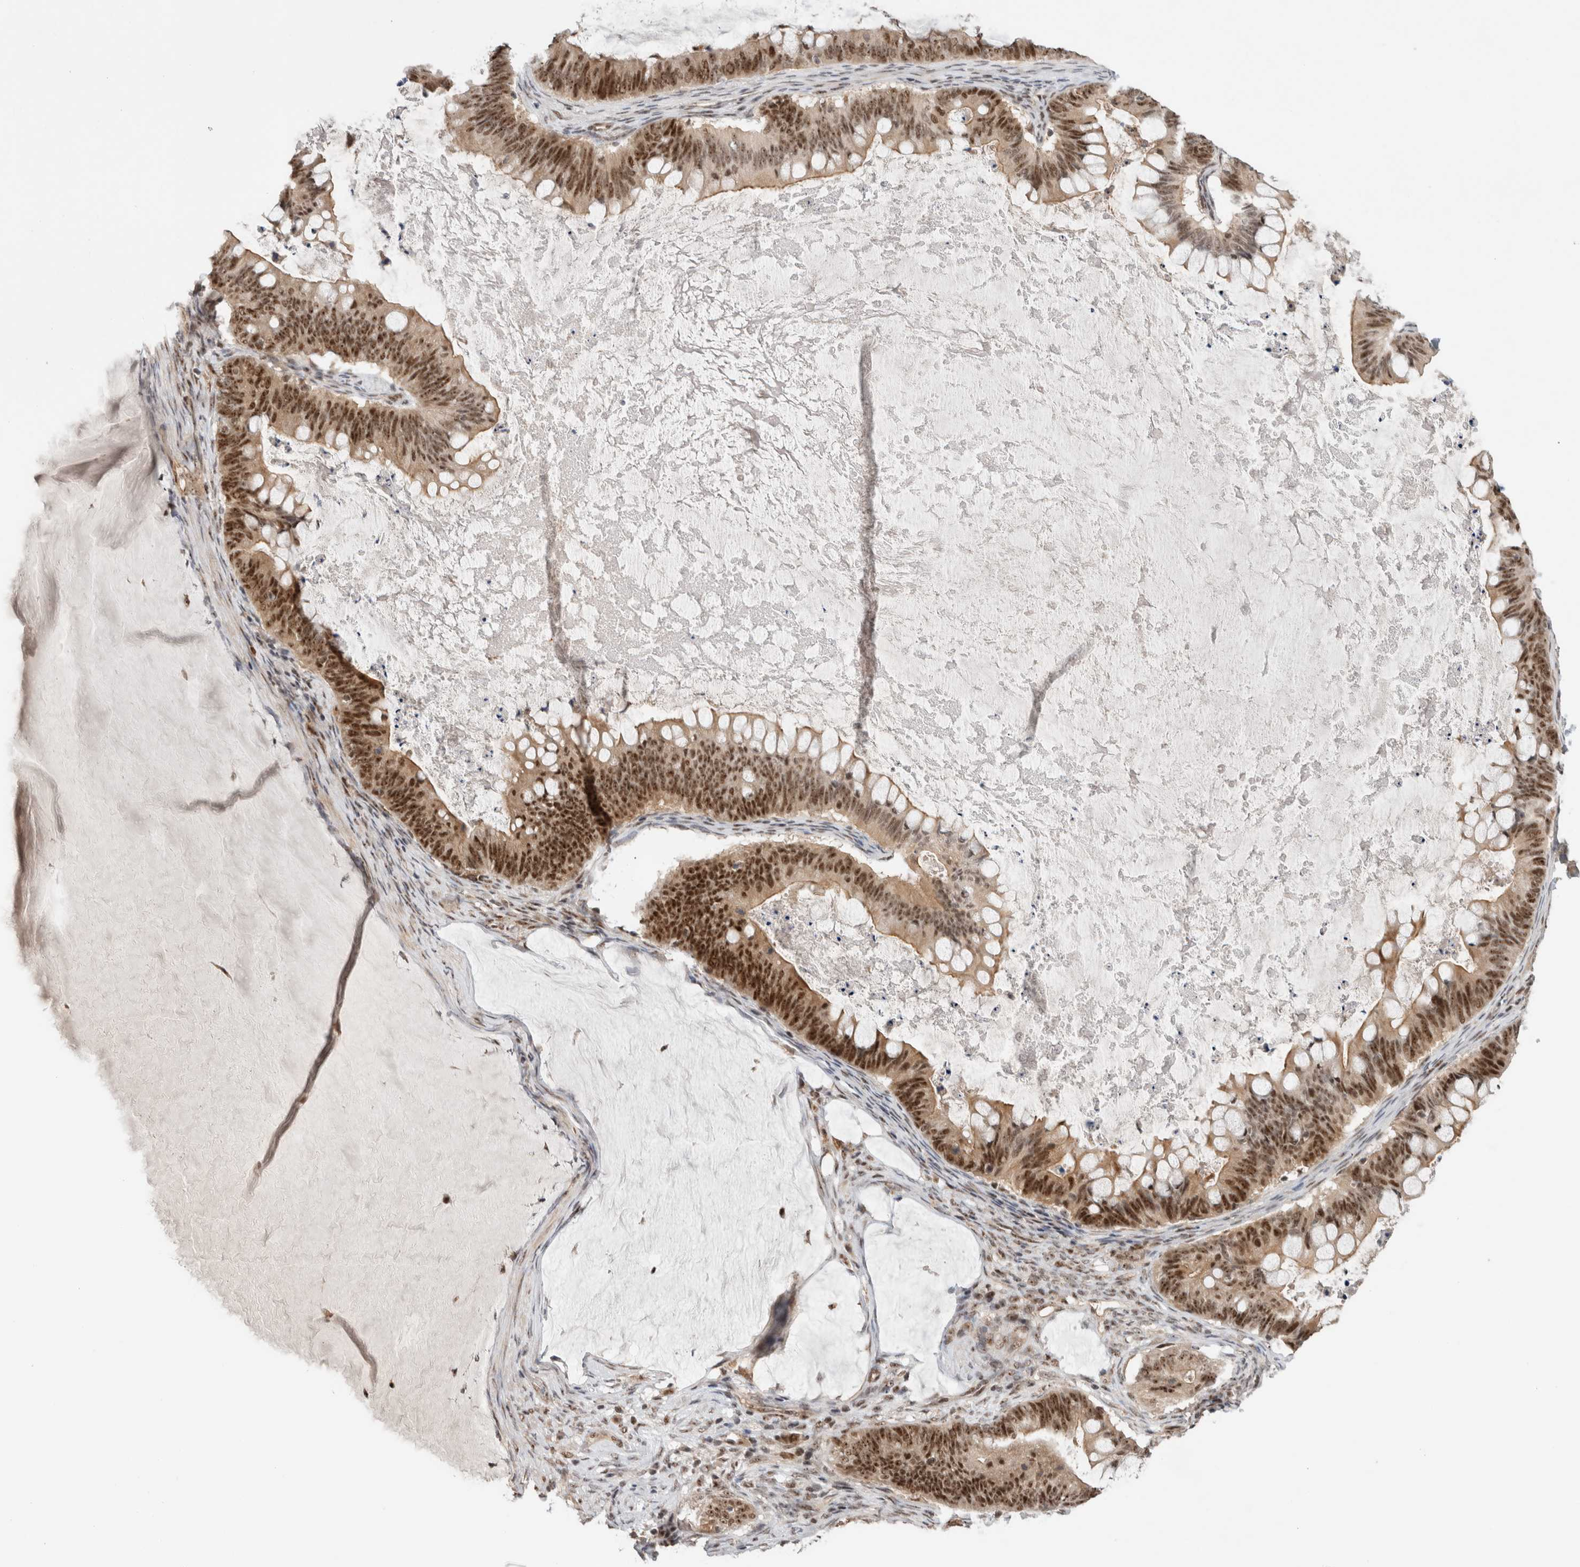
{"staining": {"intensity": "moderate", "quantity": ">75%", "location": "nuclear"}, "tissue": "ovarian cancer", "cell_type": "Tumor cells", "image_type": "cancer", "snomed": [{"axis": "morphology", "description": "Cystadenocarcinoma, mucinous, NOS"}, {"axis": "topography", "description": "Ovary"}], "caption": "Moderate nuclear protein staining is appreciated in about >75% of tumor cells in ovarian cancer.", "gene": "MPHOSPH6", "patient": {"sex": "female", "age": 61}}